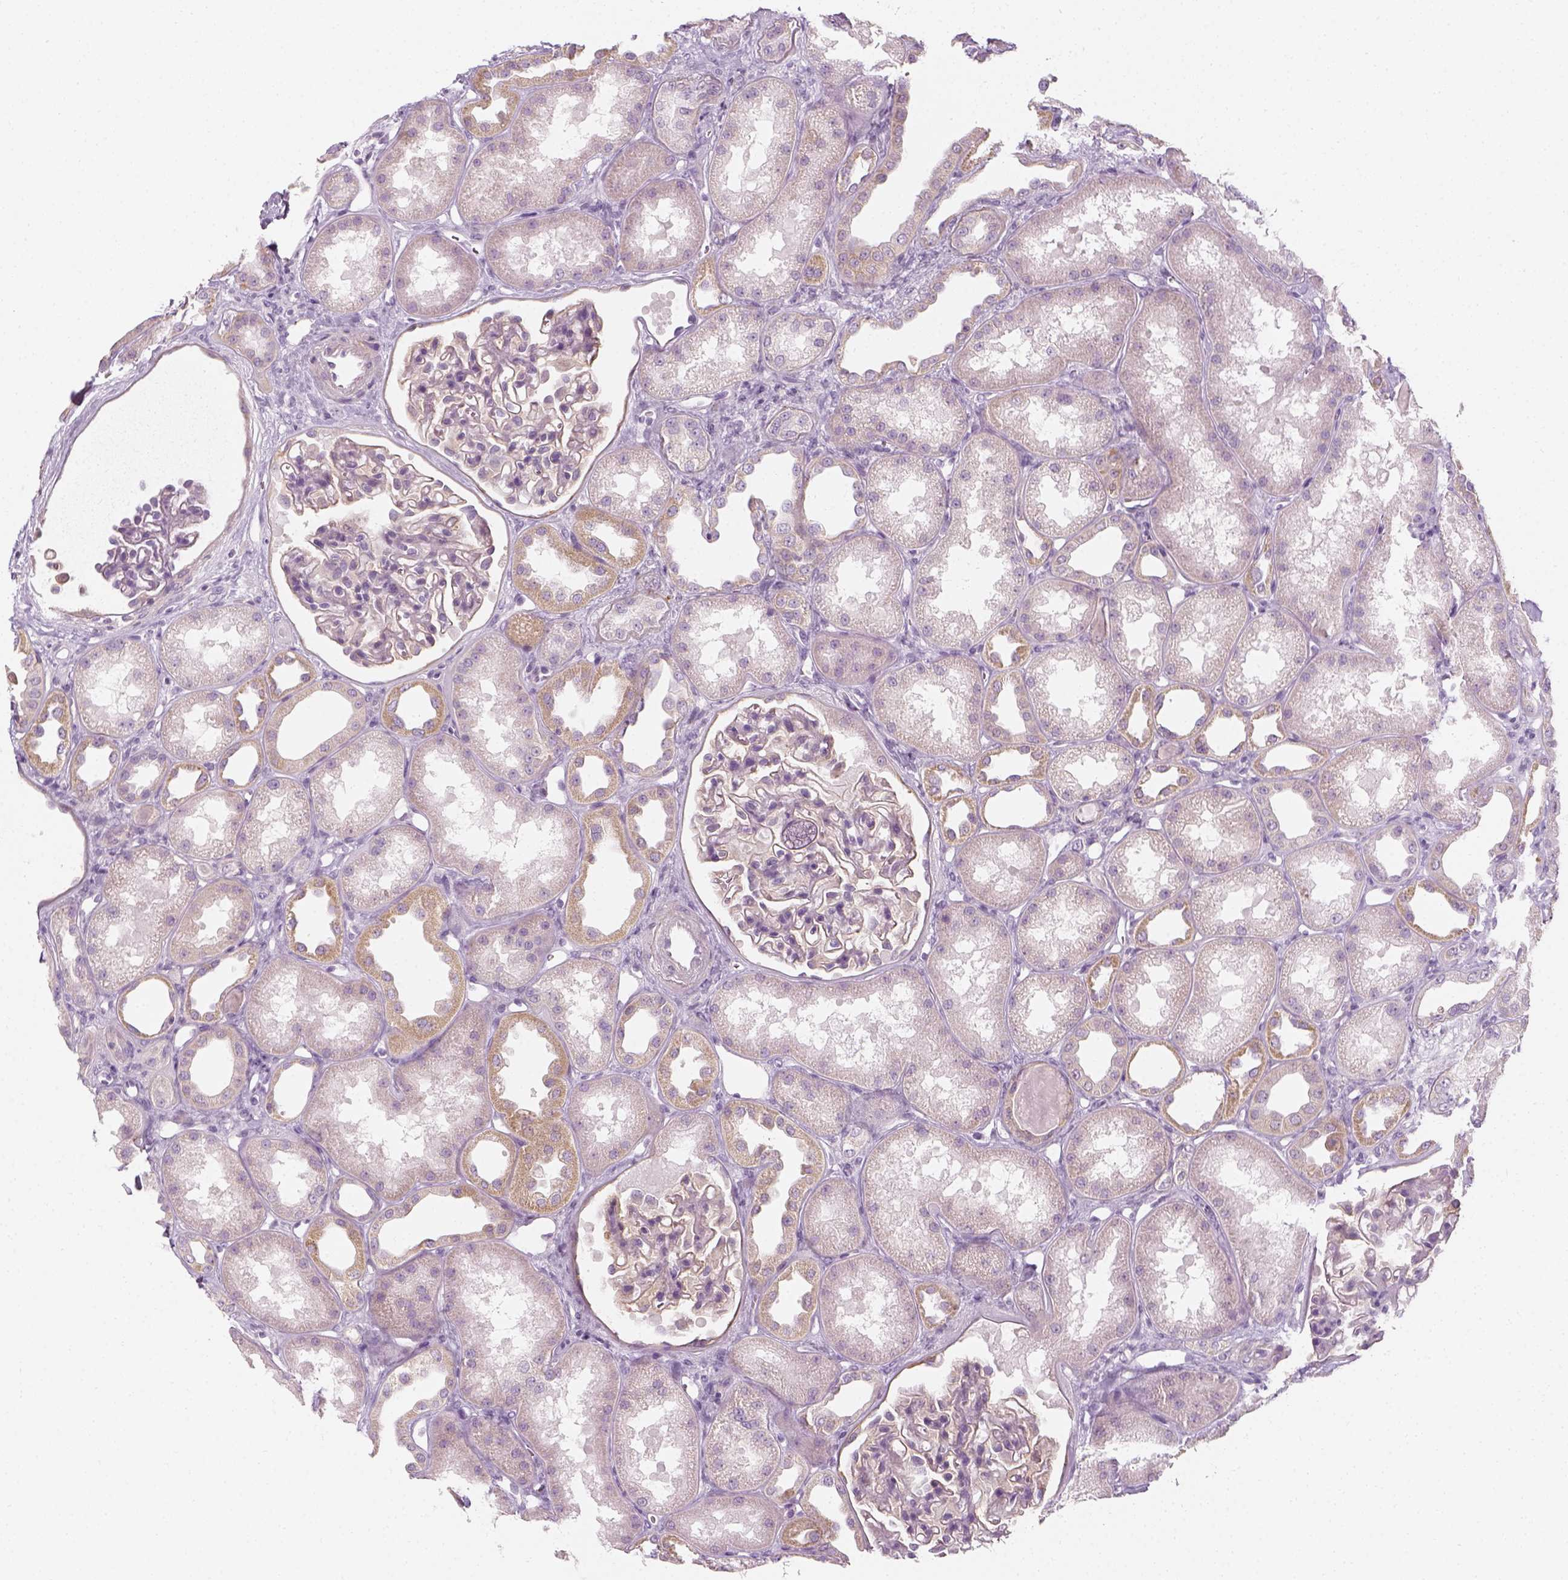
{"staining": {"intensity": "negative", "quantity": "none", "location": "none"}, "tissue": "kidney", "cell_type": "Cells in glomeruli", "image_type": "normal", "snomed": [{"axis": "morphology", "description": "Normal tissue, NOS"}, {"axis": "topography", "description": "Kidney"}], "caption": "This micrograph is of unremarkable kidney stained with immunohistochemistry to label a protein in brown with the nuclei are counter-stained blue. There is no staining in cells in glomeruli. (DAB immunohistochemistry (IHC), high magnification).", "gene": "PRAME", "patient": {"sex": "male", "age": 61}}